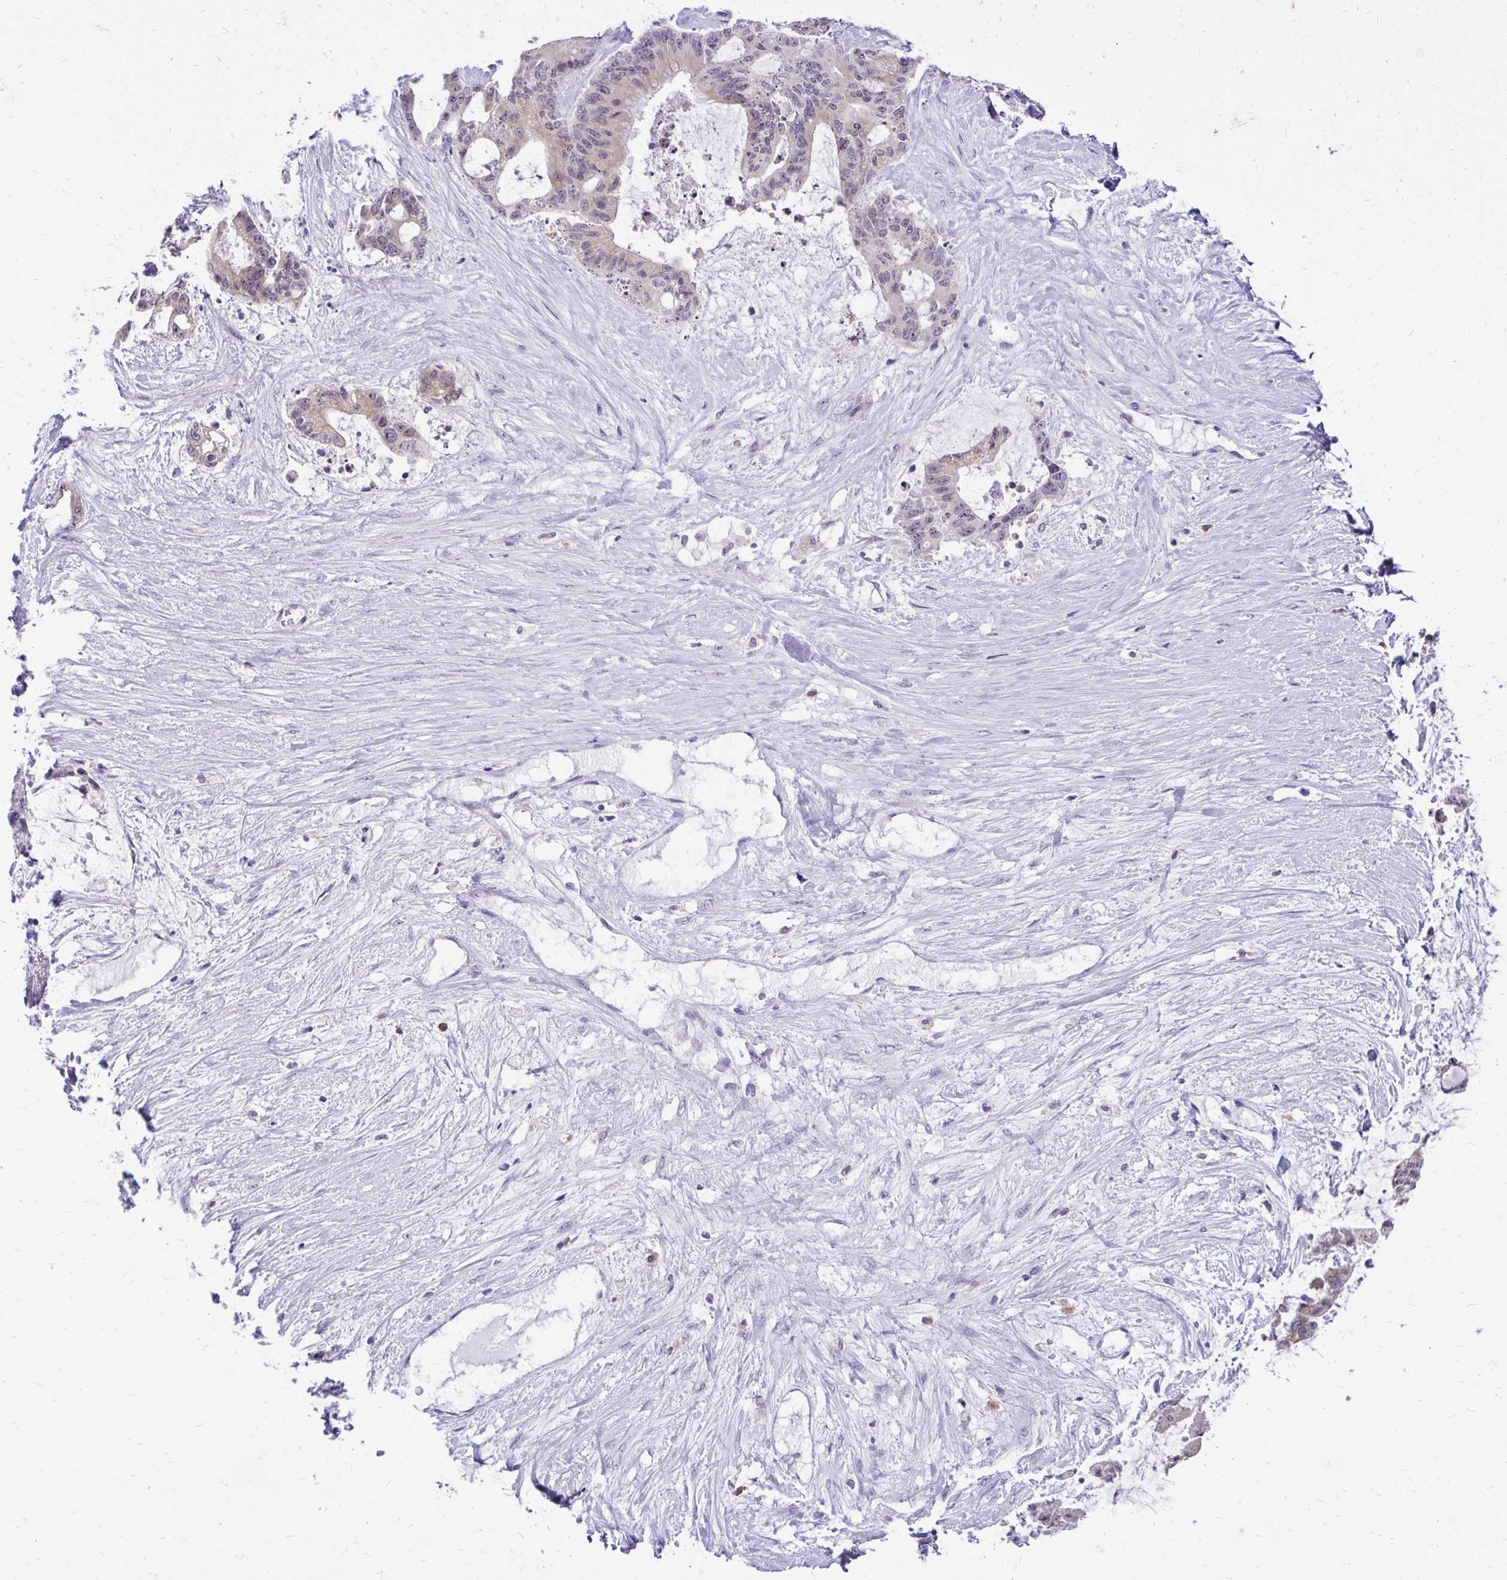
{"staining": {"intensity": "weak", "quantity": "<25%", "location": "nuclear"}, "tissue": "liver cancer", "cell_type": "Tumor cells", "image_type": "cancer", "snomed": [{"axis": "morphology", "description": "Normal tissue, NOS"}, {"axis": "morphology", "description": "Cholangiocarcinoma"}, {"axis": "topography", "description": "Liver"}, {"axis": "topography", "description": "Peripheral nerve tissue"}], "caption": "The immunohistochemistry (IHC) photomicrograph has no significant staining in tumor cells of liver cancer tissue.", "gene": "NIFK", "patient": {"sex": "female", "age": 73}}